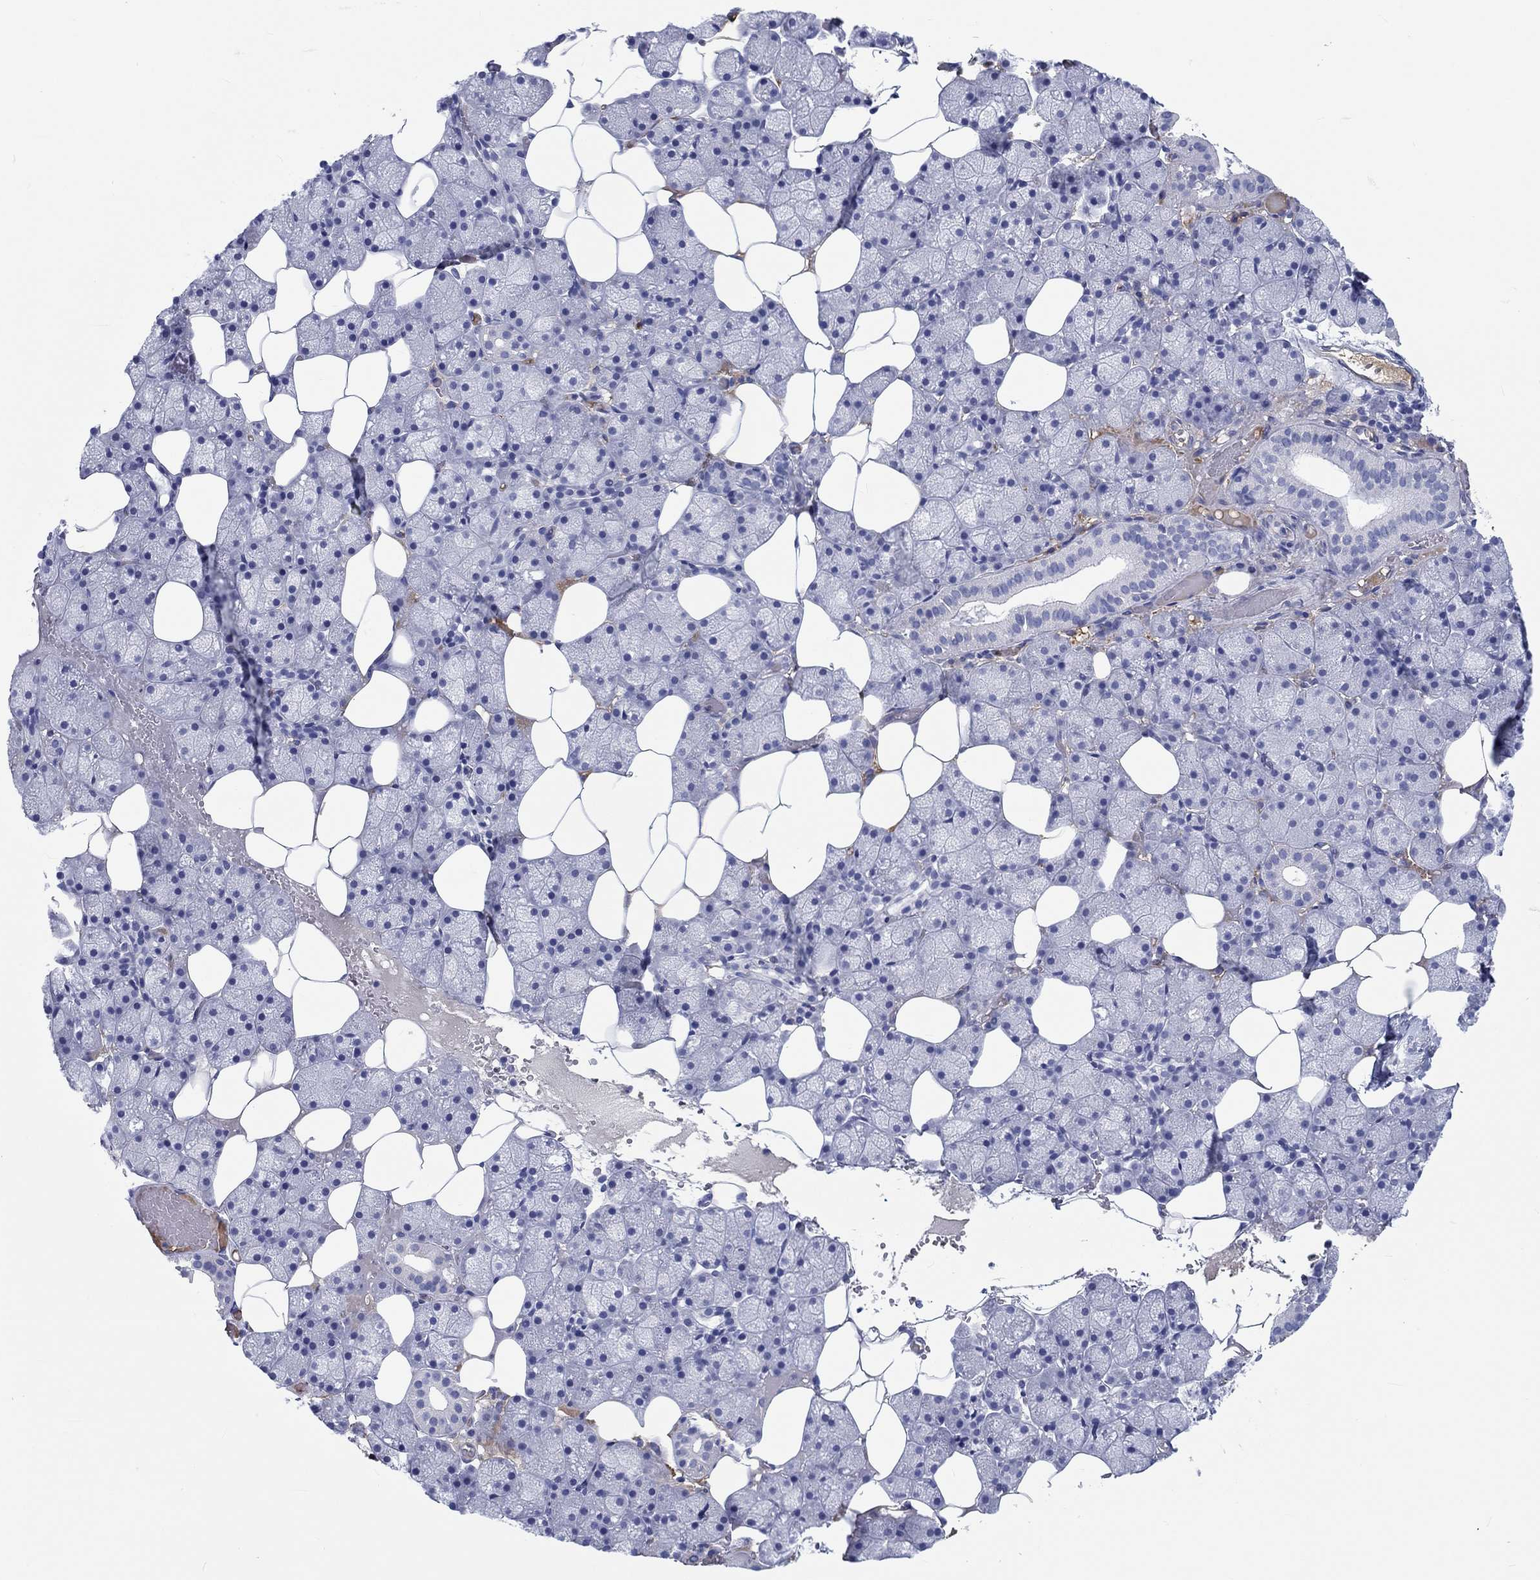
{"staining": {"intensity": "negative", "quantity": "none", "location": "none"}, "tissue": "salivary gland", "cell_type": "Glandular cells", "image_type": "normal", "snomed": [{"axis": "morphology", "description": "Normal tissue, NOS"}, {"axis": "topography", "description": "Salivary gland"}], "caption": "A photomicrograph of human salivary gland is negative for staining in glandular cells.", "gene": "CDY1B", "patient": {"sex": "male", "age": 38}}